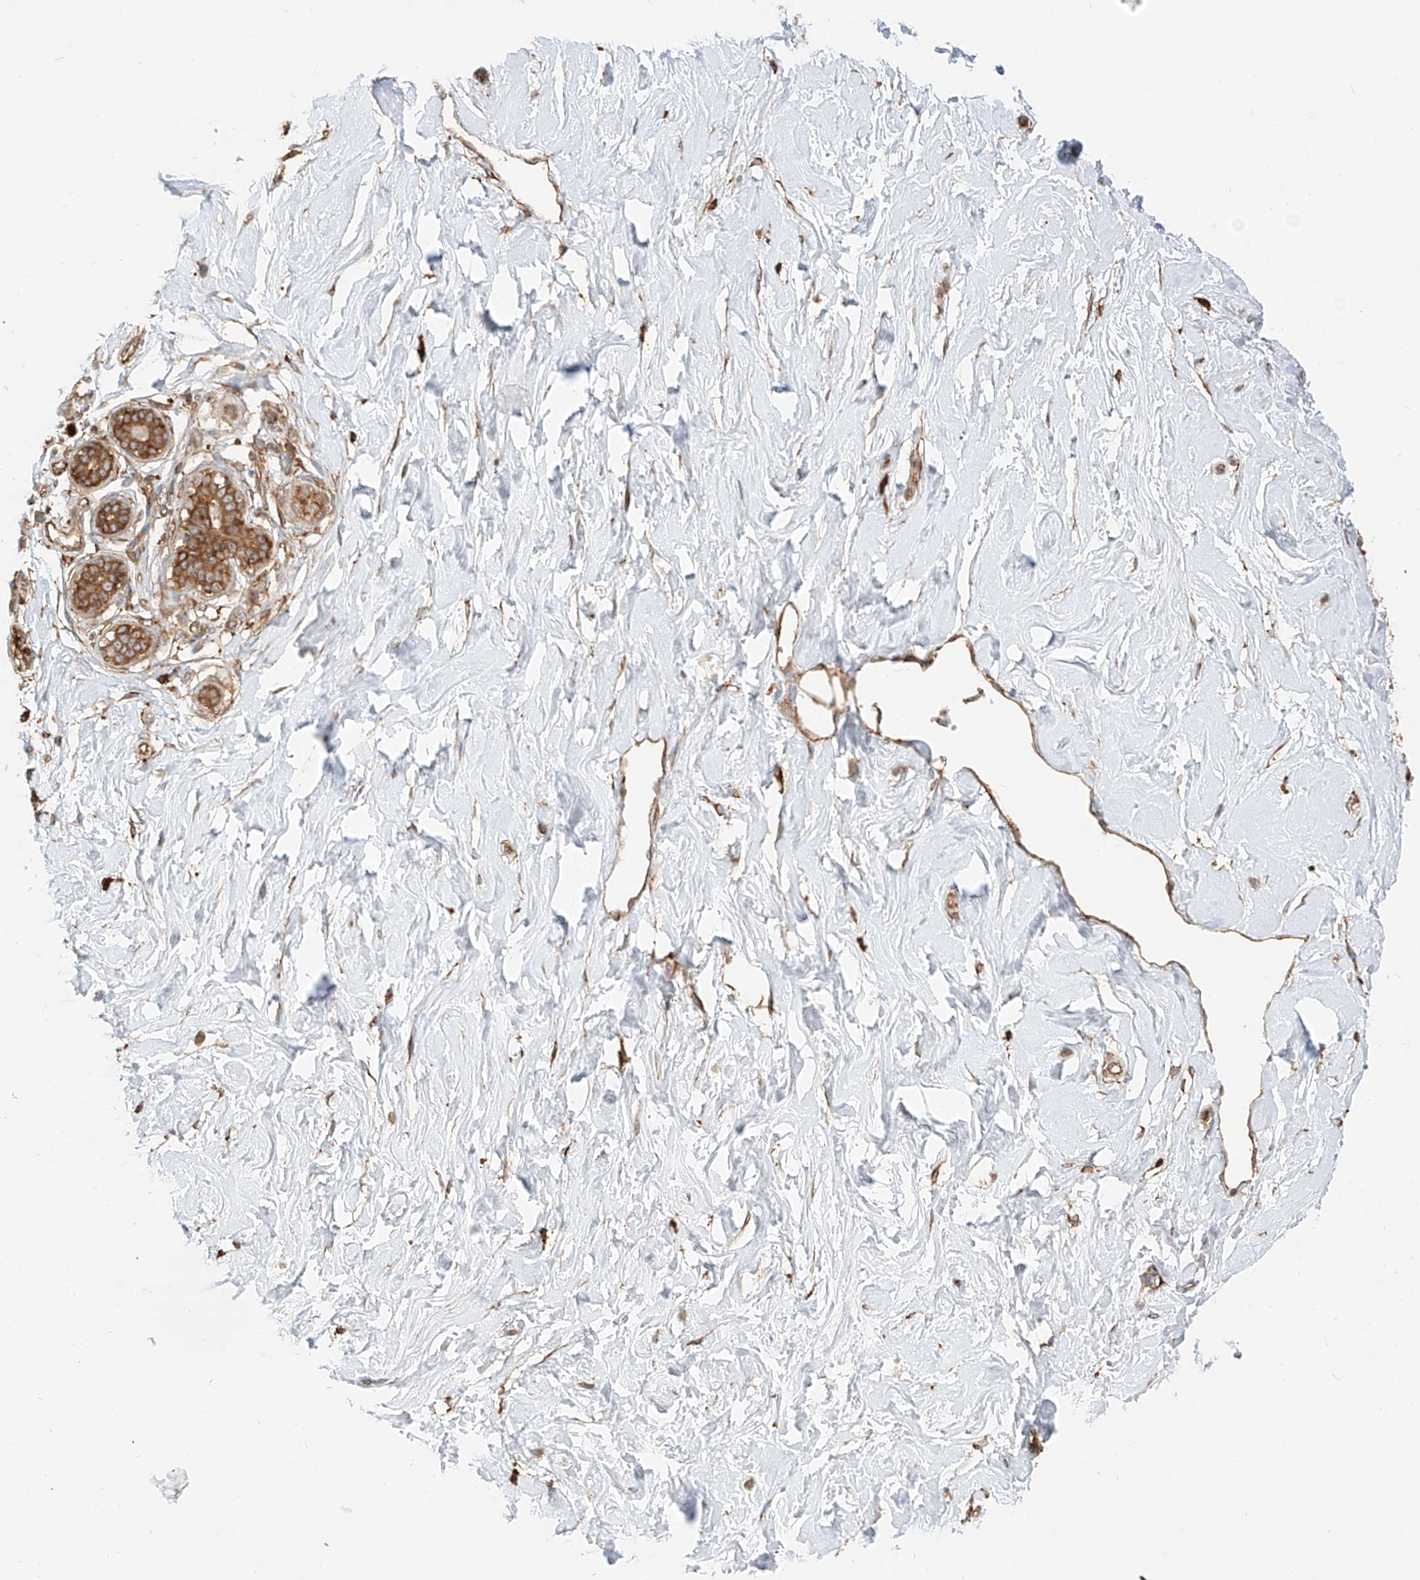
{"staining": {"intensity": "moderate", "quantity": ">75%", "location": "cytoplasmic/membranous"}, "tissue": "breast", "cell_type": "Adipocytes", "image_type": "normal", "snomed": [{"axis": "morphology", "description": "Normal tissue, NOS"}, {"axis": "morphology", "description": "Adenoma, NOS"}, {"axis": "topography", "description": "Breast"}], "caption": "An immunohistochemistry (IHC) micrograph of benign tissue is shown. Protein staining in brown shows moderate cytoplasmic/membranous positivity in breast within adipocytes.", "gene": "SNX9", "patient": {"sex": "female", "age": 23}}